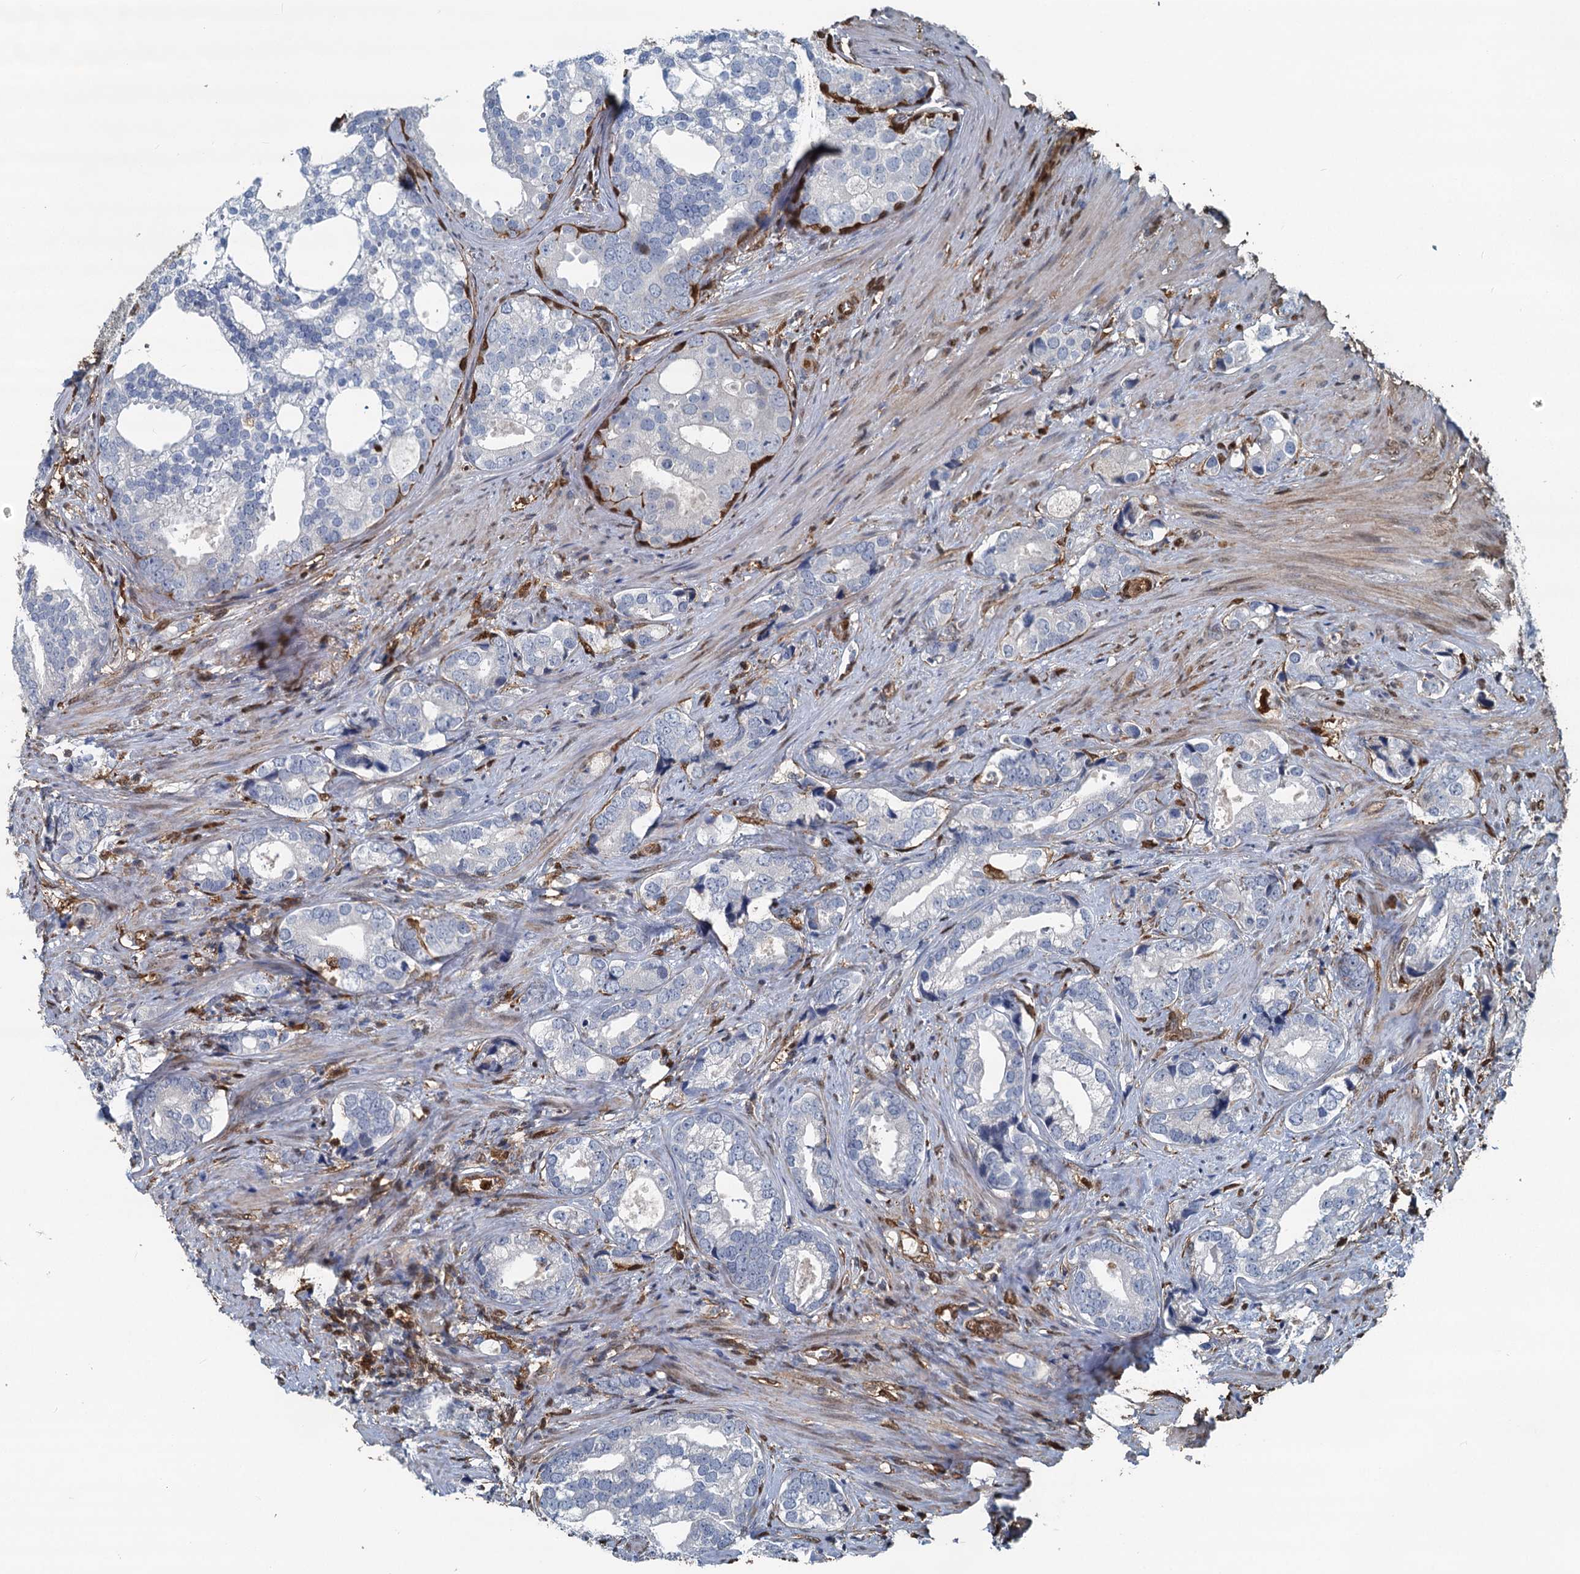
{"staining": {"intensity": "negative", "quantity": "none", "location": "none"}, "tissue": "prostate cancer", "cell_type": "Tumor cells", "image_type": "cancer", "snomed": [{"axis": "morphology", "description": "Adenocarcinoma, High grade"}, {"axis": "topography", "description": "Prostate"}], "caption": "This is an immunohistochemistry photomicrograph of high-grade adenocarcinoma (prostate). There is no staining in tumor cells.", "gene": "S100A6", "patient": {"sex": "male", "age": 75}}